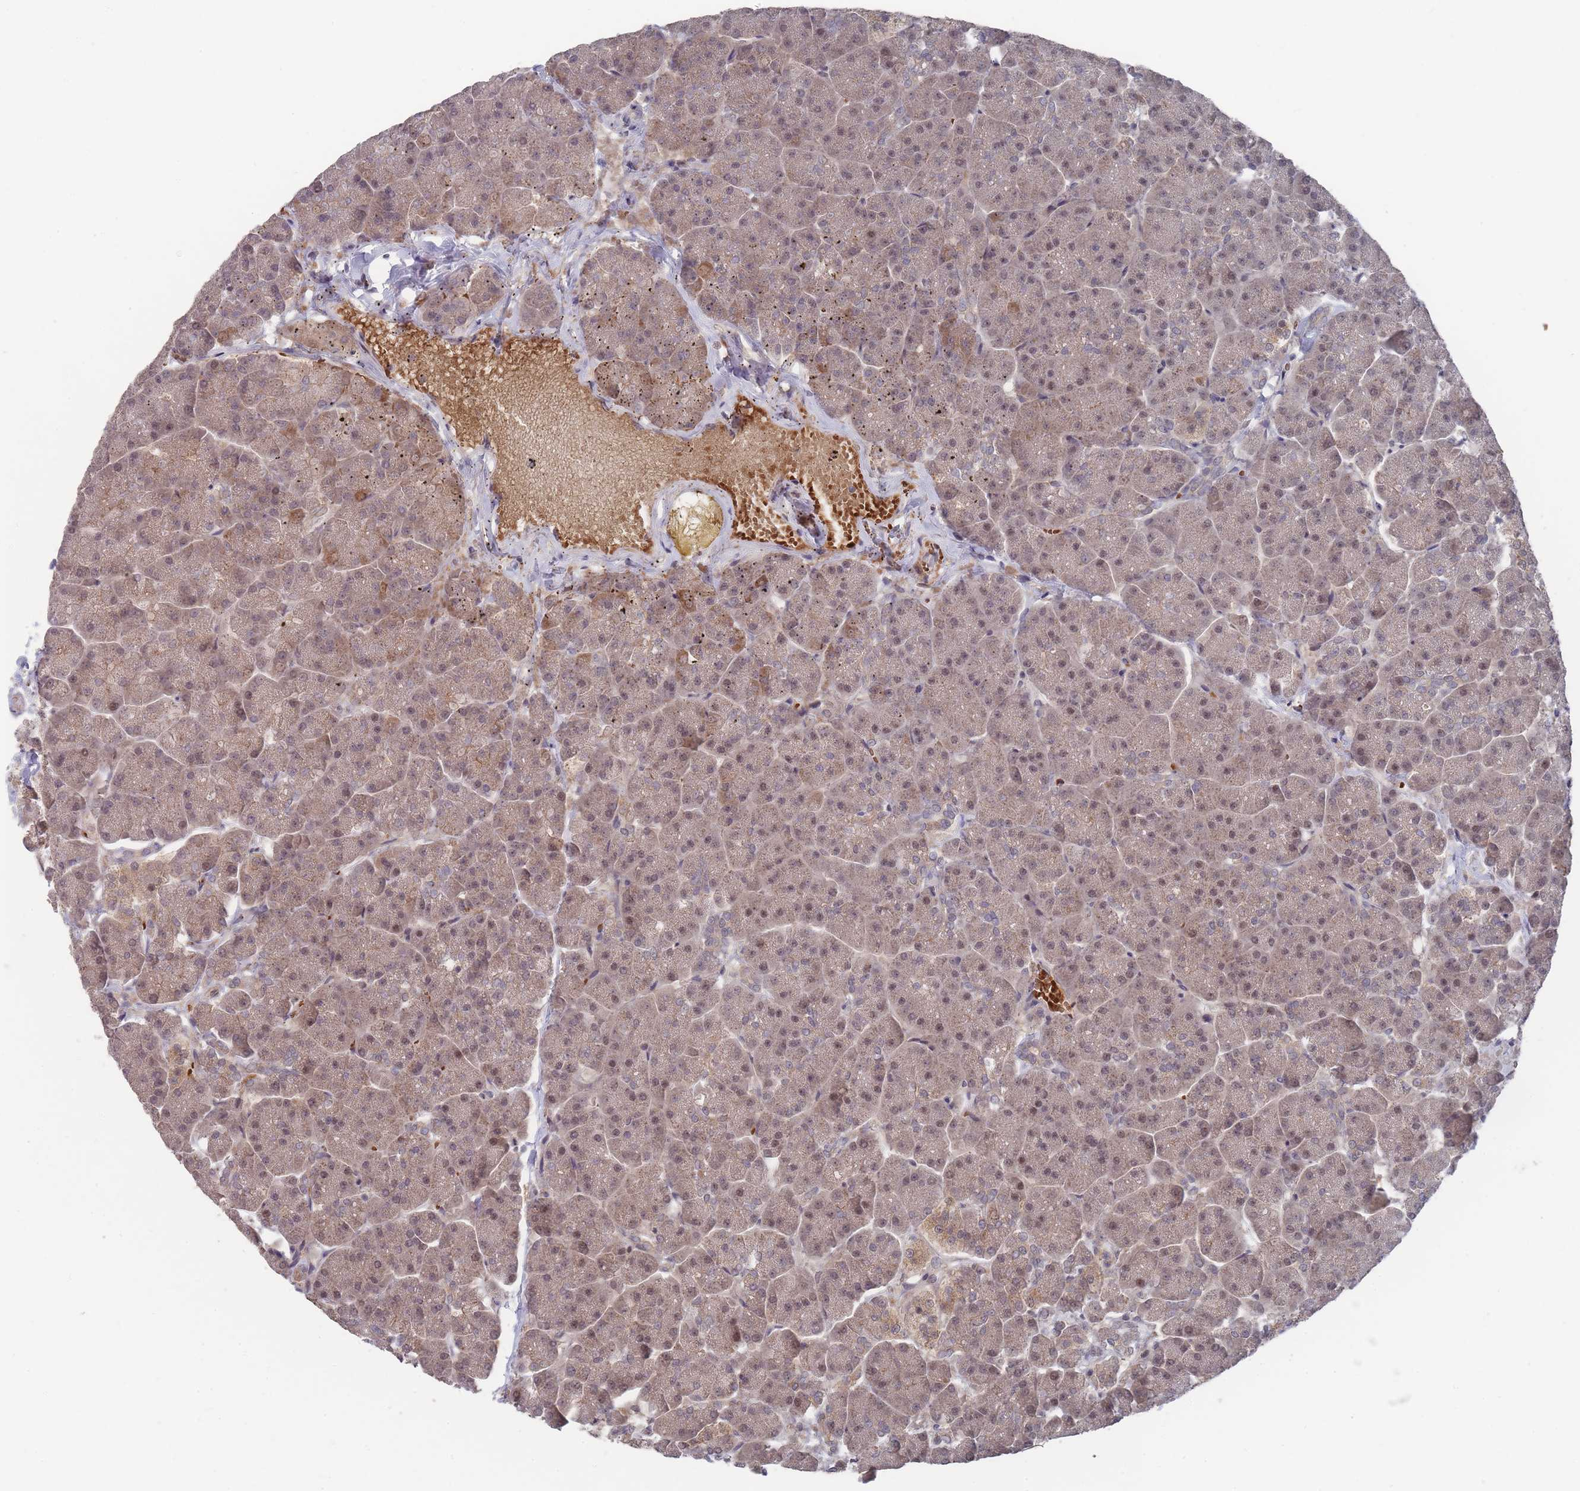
{"staining": {"intensity": "weak", "quantity": "25%-75%", "location": "cytoplasmic/membranous,nuclear"}, "tissue": "pancreas", "cell_type": "Exocrine glandular cells", "image_type": "normal", "snomed": [{"axis": "morphology", "description": "Normal tissue, NOS"}, {"axis": "topography", "description": "Pancreas"}, {"axis": "topography", "description": "Peripheral nerve tissue"}], "caption": "Immunohistochemistry micrograph of benign pancreas: human pancreas stained using immunohistochemistry (IHC) exhibits low levels of weak protein expression localized specifically in the cytoplasmic/membranous,nuclear of exocrine glandular cells, appearing as a cytoplasmic/membranous,nuclear brown color.", "gene": "SF3B1", "patient": {"sex": "male", "age": 54}}